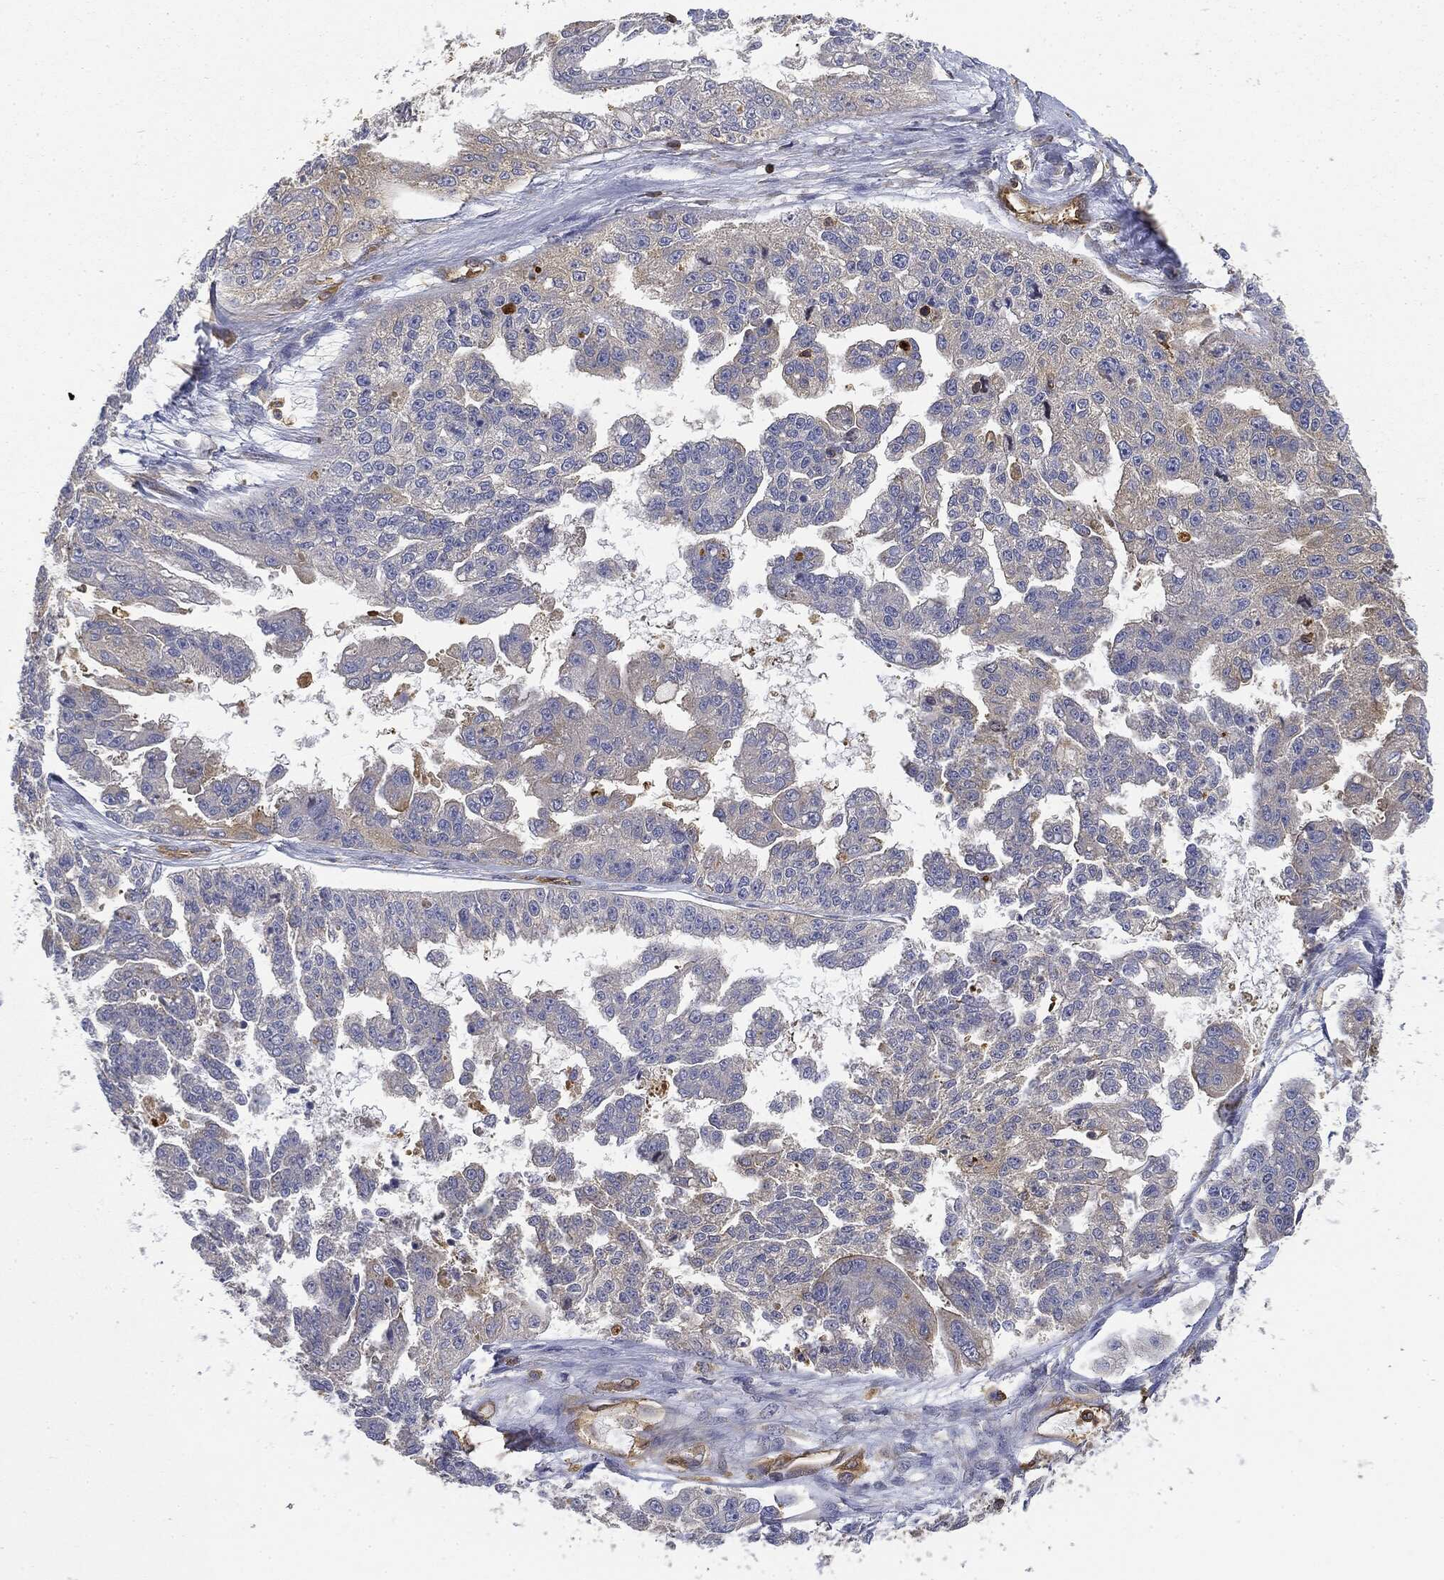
{"staining": {"intensity": "moderate", "quantity": "25%-75%", "location": "cytoplasmic/membranous"}, "tissue": "ovarian cancer", "cell_type": "Tumor cells", "image_type": "cancer", "snomed": [{"axis": "morphology", "description": "Cystadenocarcinoma, serous, NOS"}, {"axis": "topography", "description": "Ovary"}], "caption": "Serous cystadenocarcinoma (ovarian) stained with DAB IHC reveals medium levels of moderate cytoplasmic/membranous staining in about 25%-75% of tumor cells. The staining was performed using DAB (3,3'-diaminobenzidine), with brown indicating positive protein expression. Nuclei are stained blue with hematoxylin.", "gene": "WDR1", "patient": {"sex": "female", "age": 58}}